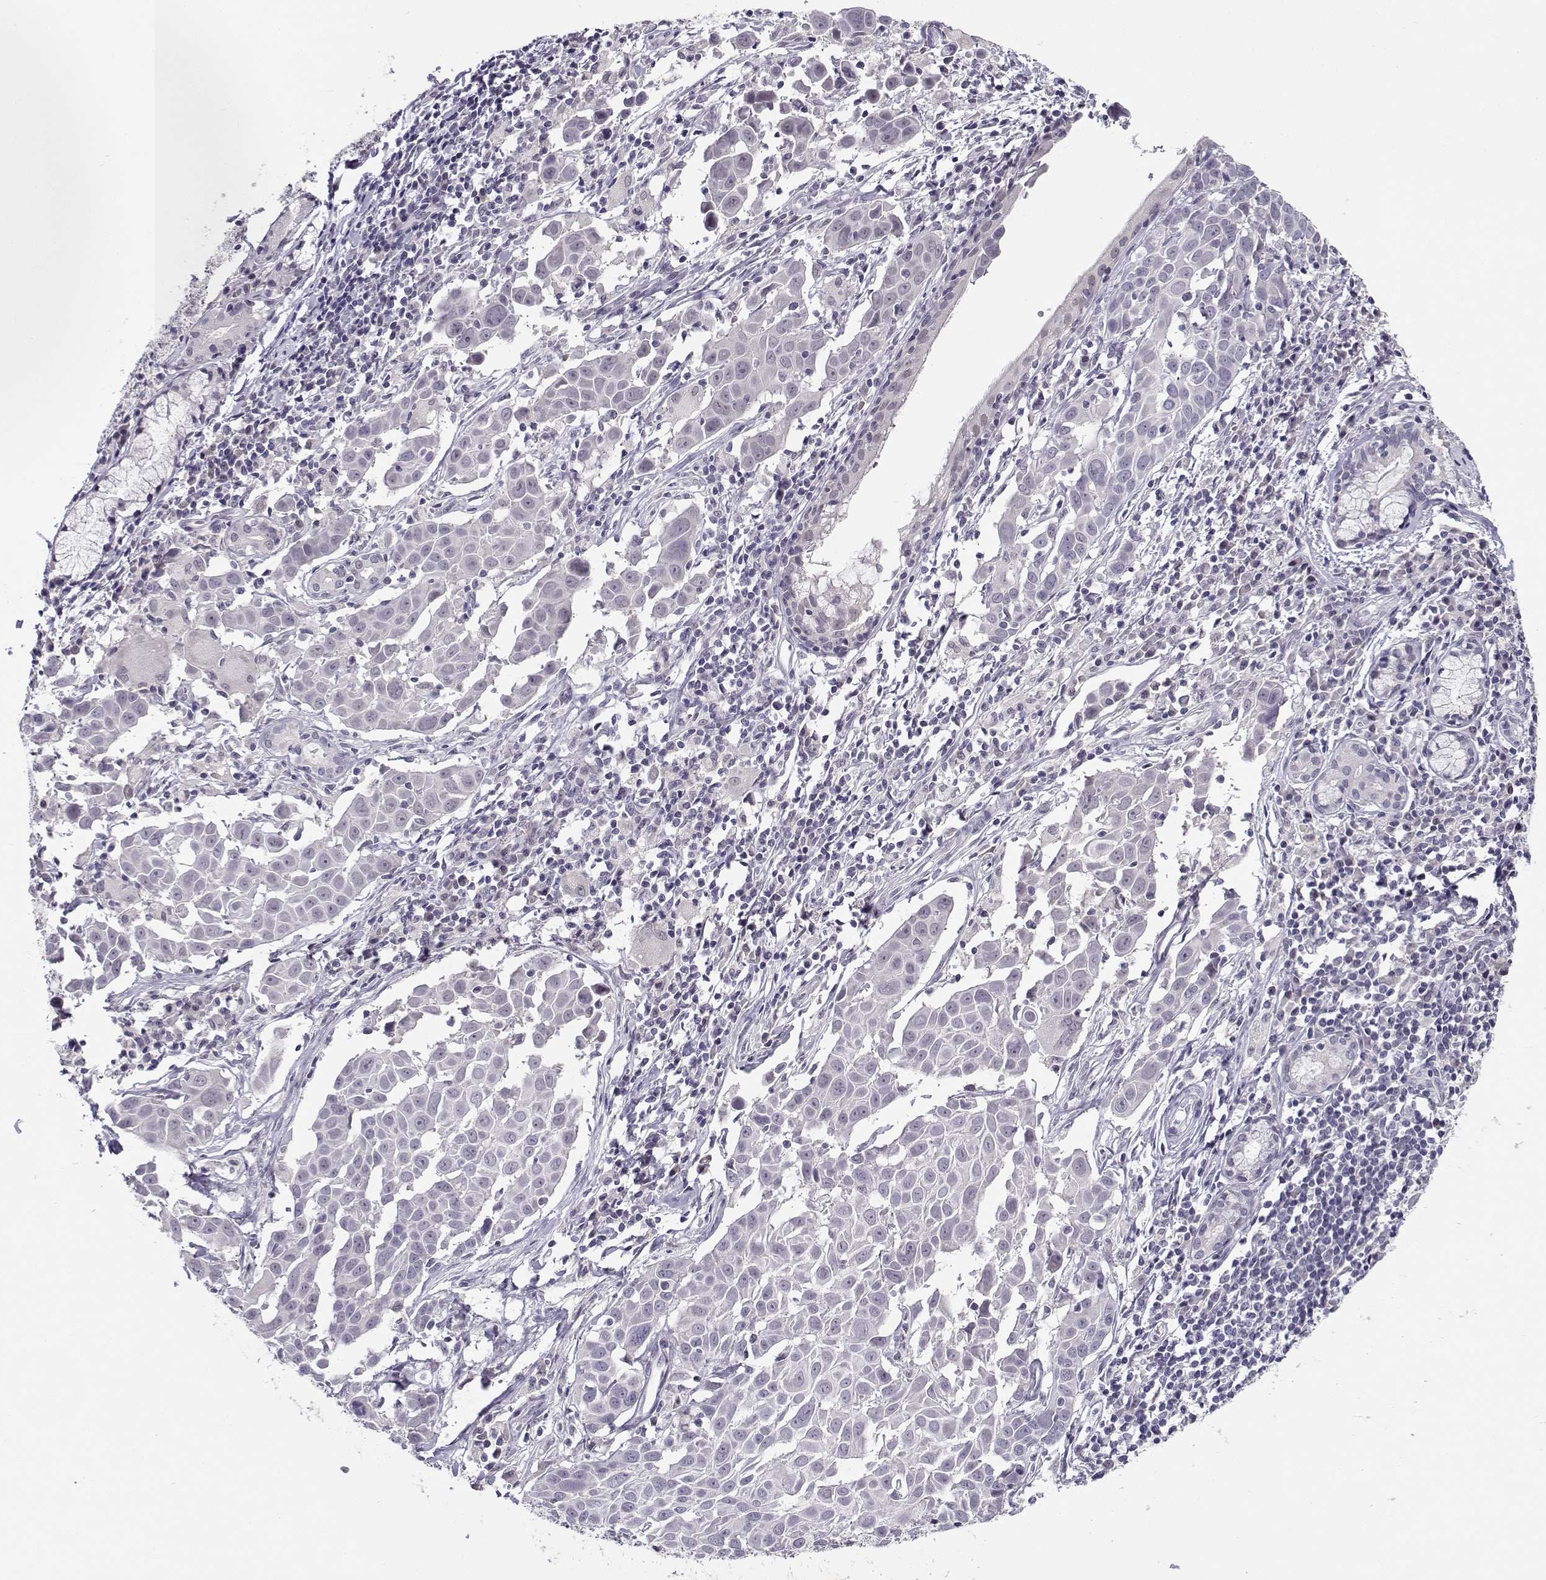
{"staining": {"intensity": "negative", "quantity": "none", "location": "none"}, "tissue": "lung cancer", "cell_type": "Tumor cells", "image_type": "cancer", "snomed": [{"axis": "morphology", "description": "Squamous cell carcinoma, NOS"}, {"axis": "topography", "description": "Lung"}], "caption": "A micrograph of human lung squamous cell carcinoma is negative for staining in tumor cells. (Brightfield microscopy of DAB immunohistochemistry at high magnification).", "gene": "C16orf86", "patient": {"sex": "male", "age": 57}}